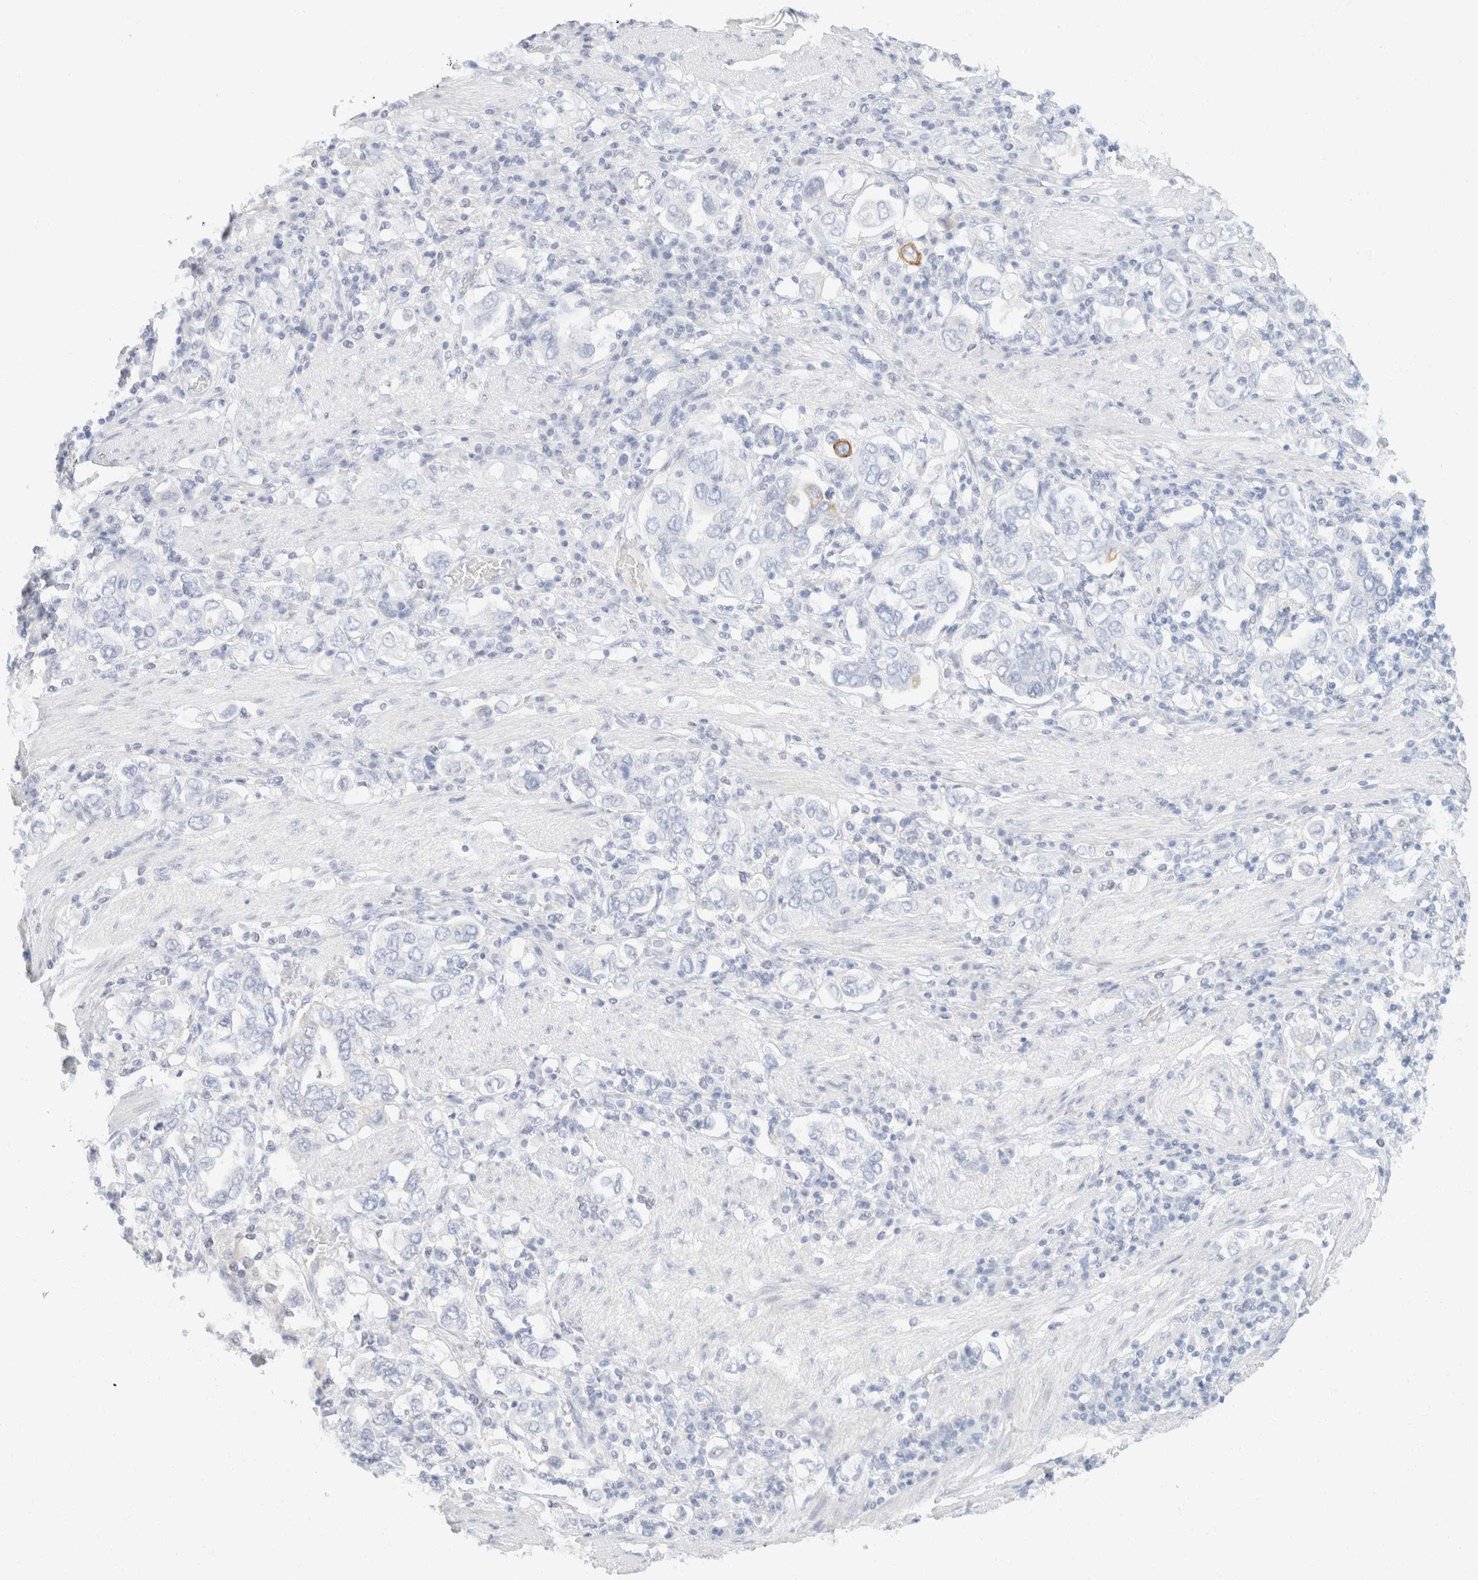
{"staining": {"intensity": "negative", "quantity": "none", "location": "none"}, "tissue": "stomach cancer", "cell_type": "Tumor cells", "image_type": "cancer", "snomed": [{"axis": "morphology", "description": "Adenocarcinoma, NOS"}, {"axis": "topography", "description": "Stomach, upper"}], "caption": "Tumor cells show no significant protein positivity in stomach cancer (adenocarcinoma).", "gene": "KRT20", "patient": {"sex": "male", "age": 62}}